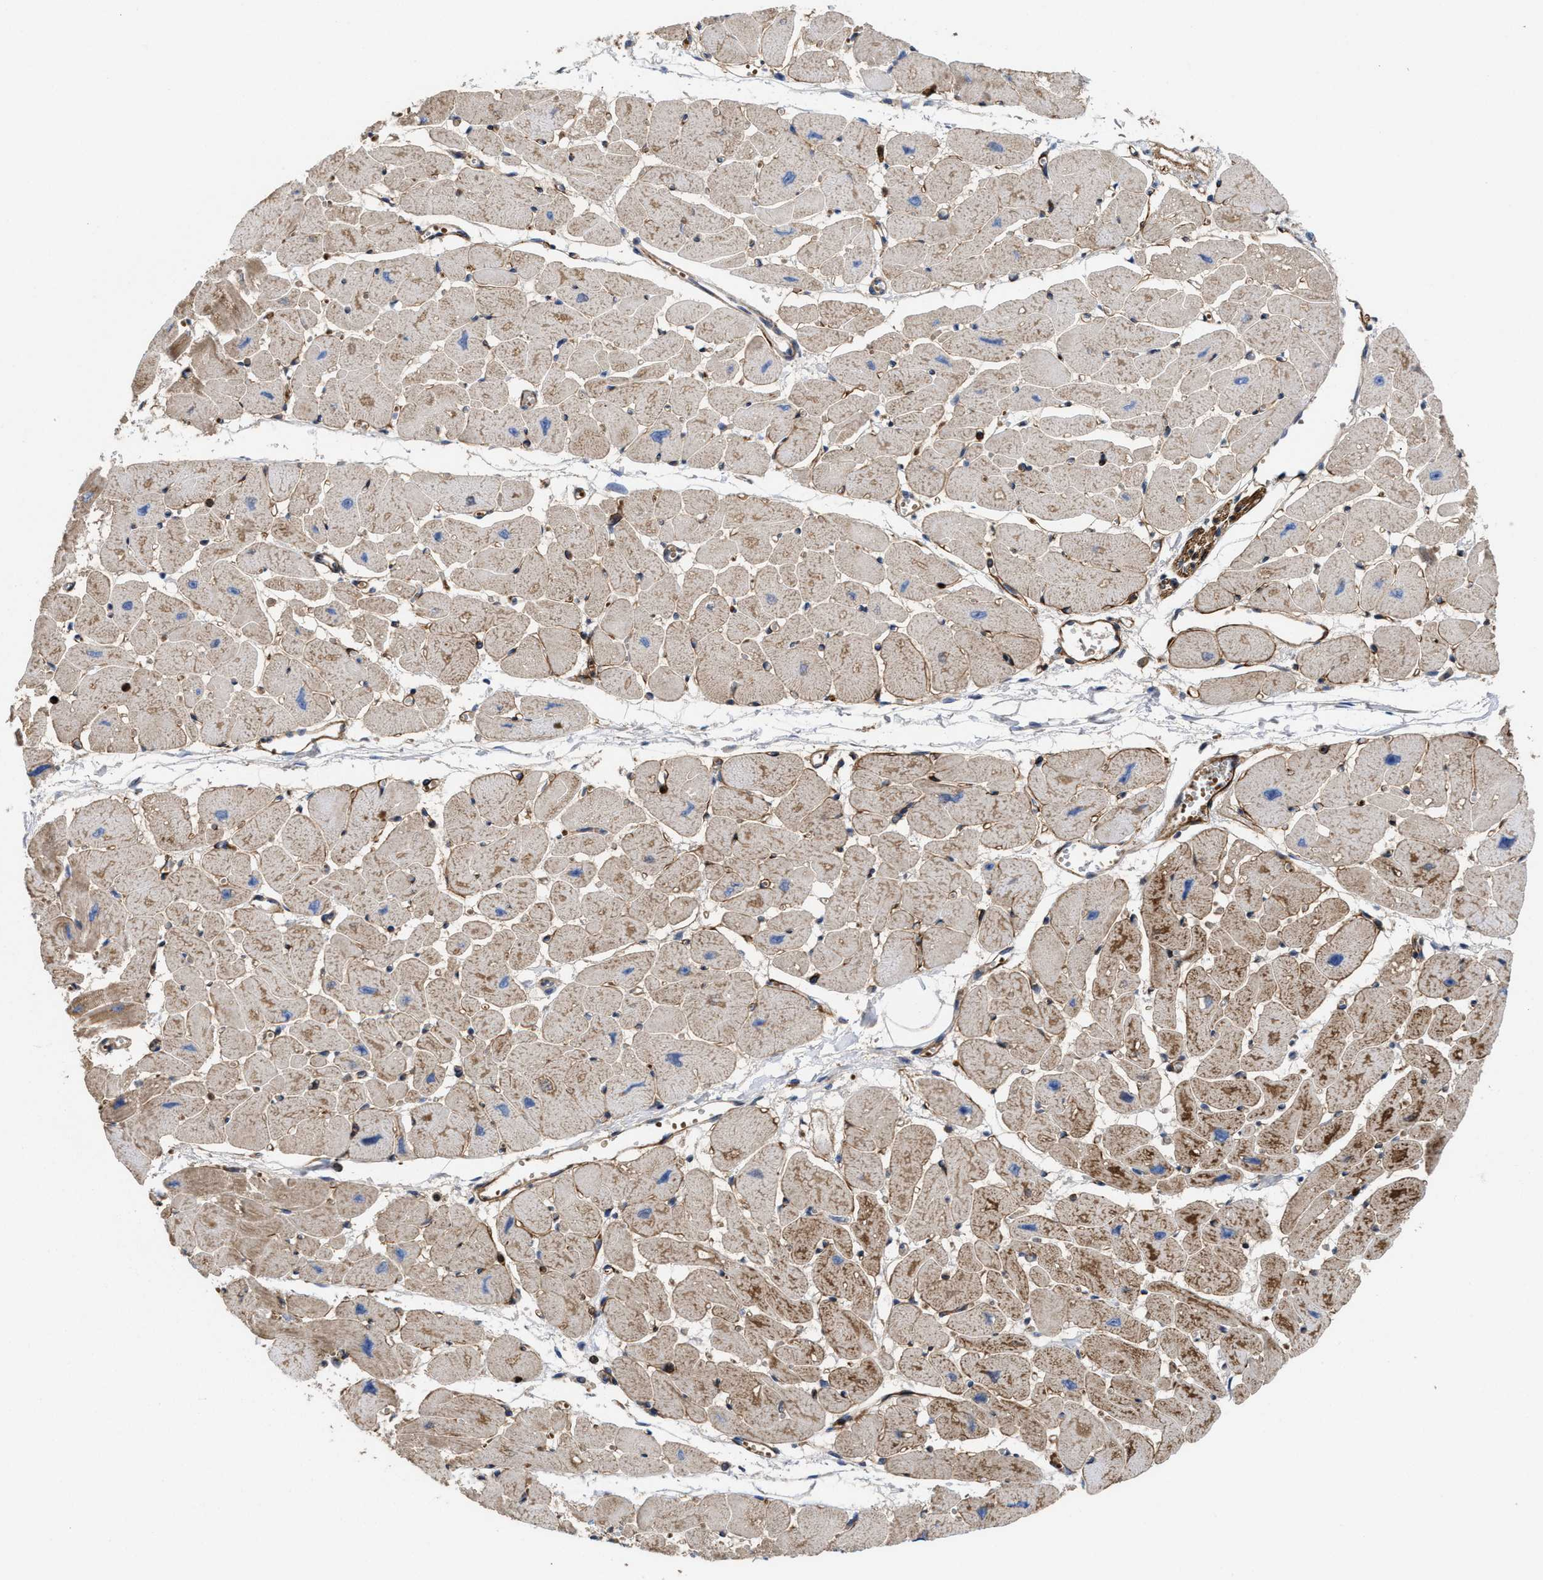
{"staining": {"intensity": "moderate", "quantity": ">75%", "location": "cytoplasmic/membranous"}, "tissue": "heart muscle", "cell_type": "Cardiomyocytes", "image_type": "normal", "snomed": [{"axis": "morphology", "description": "Normal tissue, NOS"}, {"axis": "topography", "description": "Heart"}], "caption": "Cardiomyocytes reveal medium levels of moderate cytoplasmic/membranous staining in about >75% of cells in benign human heart muscle. The staining was performed using DAB (3,3'-diaminobenzidine), with brown indicating positive protein expression. Nuclei are stained blue with hematoxylin.", "gene": "PTPRE", "patient": {"sex": "female", "age": 54}}